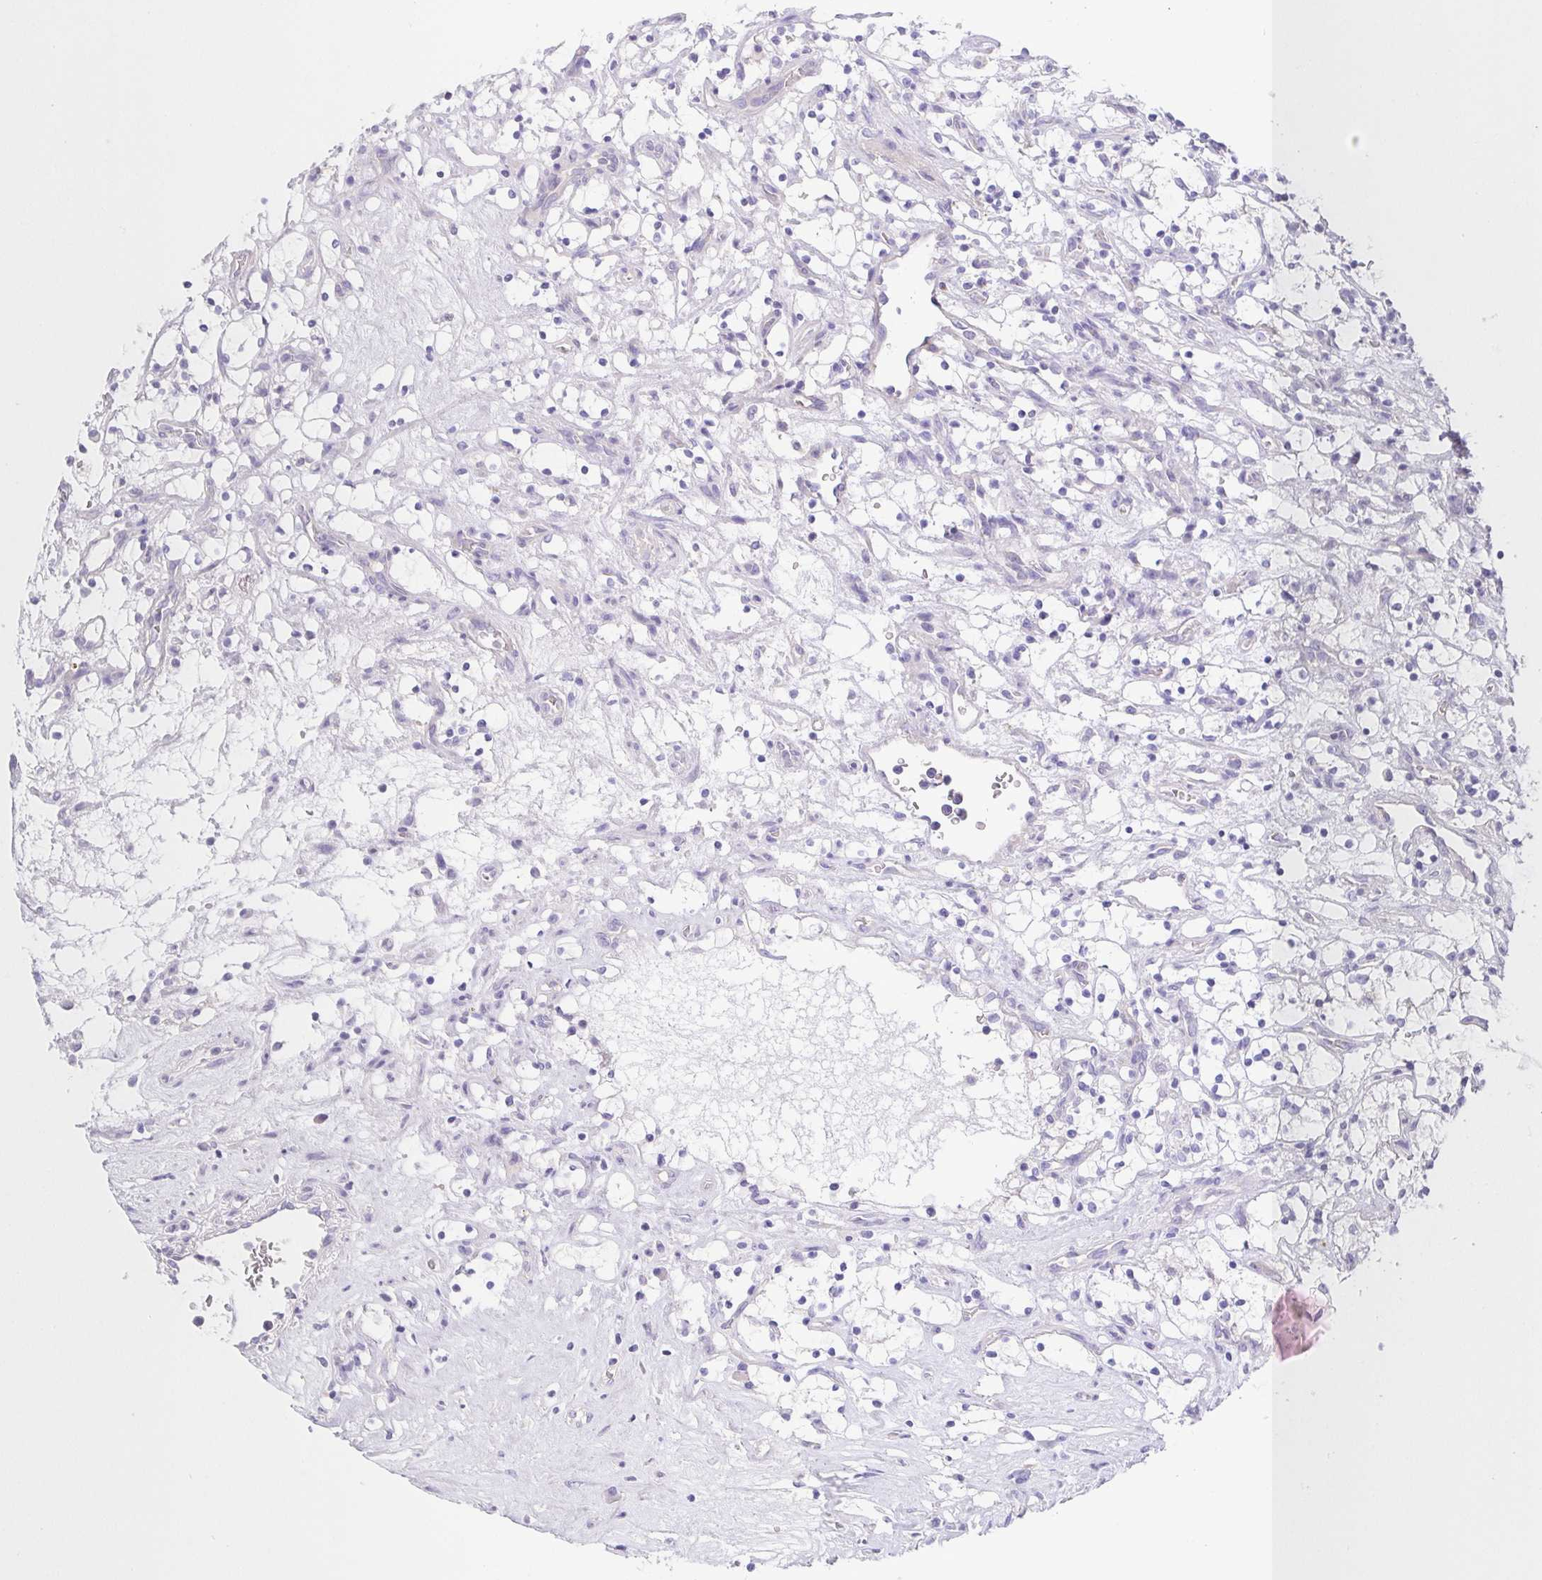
{"staining": {"intensity": "negative", "quantity": "none", "location": "none"}, "tissue": "renal cancer", "cell_type": "Tumor cells", "image_type": "cancer", "snomed": [{"axis": "morphology", "description": "Adenocarcinoma, NOS"}, {"axis": "topography", "description": "Kidney"}], "caption": "Immunohistochemistry photomicrograph of human renal cancer (adenocarcinoma) stained for a protein (brown), which reveals no positivity in tumor cells.", "gene": "PKDREJ", "patient": {"sex": "female", "age": 69}}